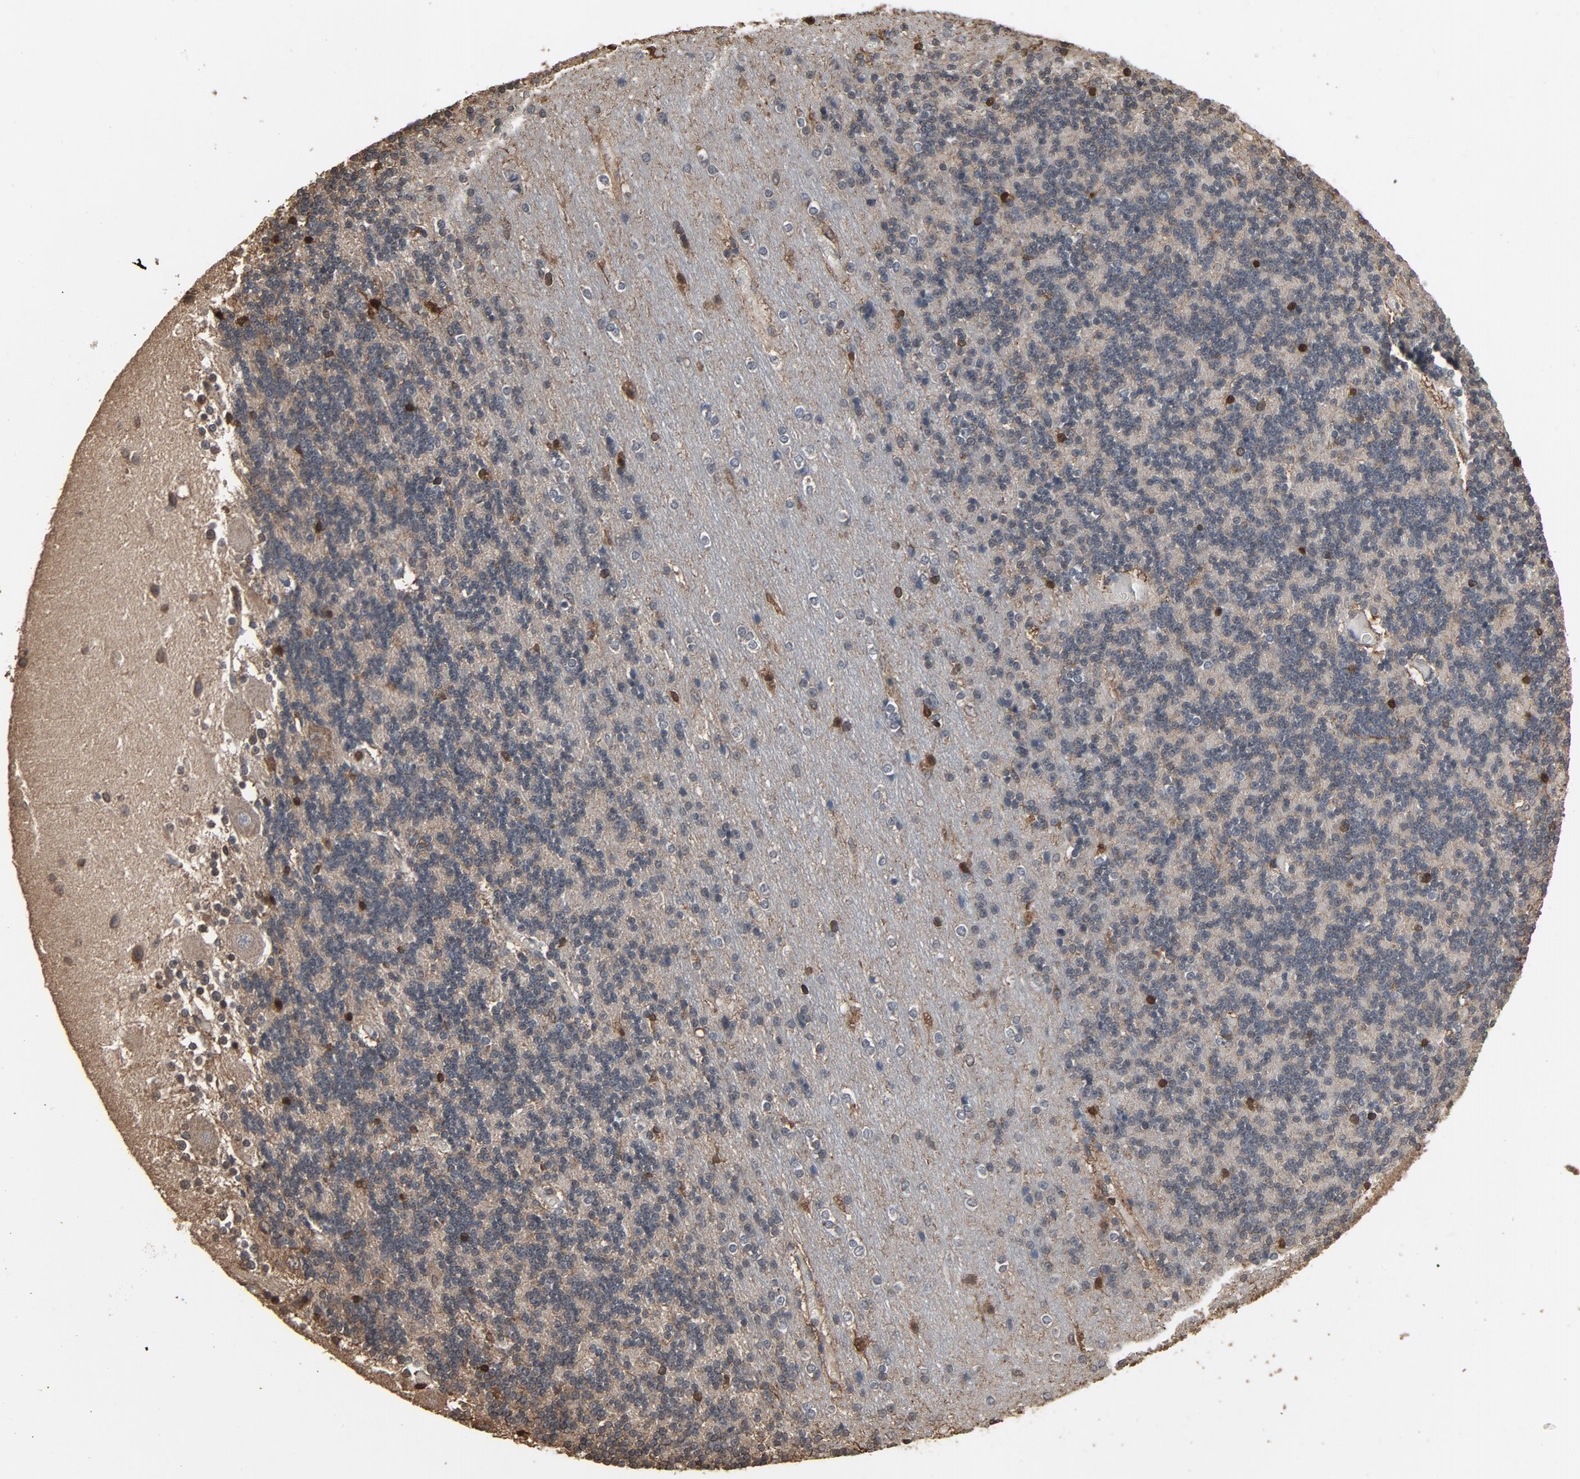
{"staining": {"intensity": "moderate", "quantity": "<25%", "location": "nuclear"}, "tissue": "cerebellum", "cell_type": "Cells in granular layer", "image_type": "normal", "snomed": [{"axis": "morphology", "description": "Normal tissue, NOS"}, {"axis": "topography", "description": "Cerebellum"}], "caption": "Immunohistochemistry (IHC) micrograph of unremarkable cerebellum: cerebellum stained using immunohistochemistry reveals low levels of moderate protein expression localized specifically in the nuclear of cells in granular layer, appearing as a nuclear brown color.", "gene": "UBE2D1", "patient": {"sex": "female", "age": 54}}